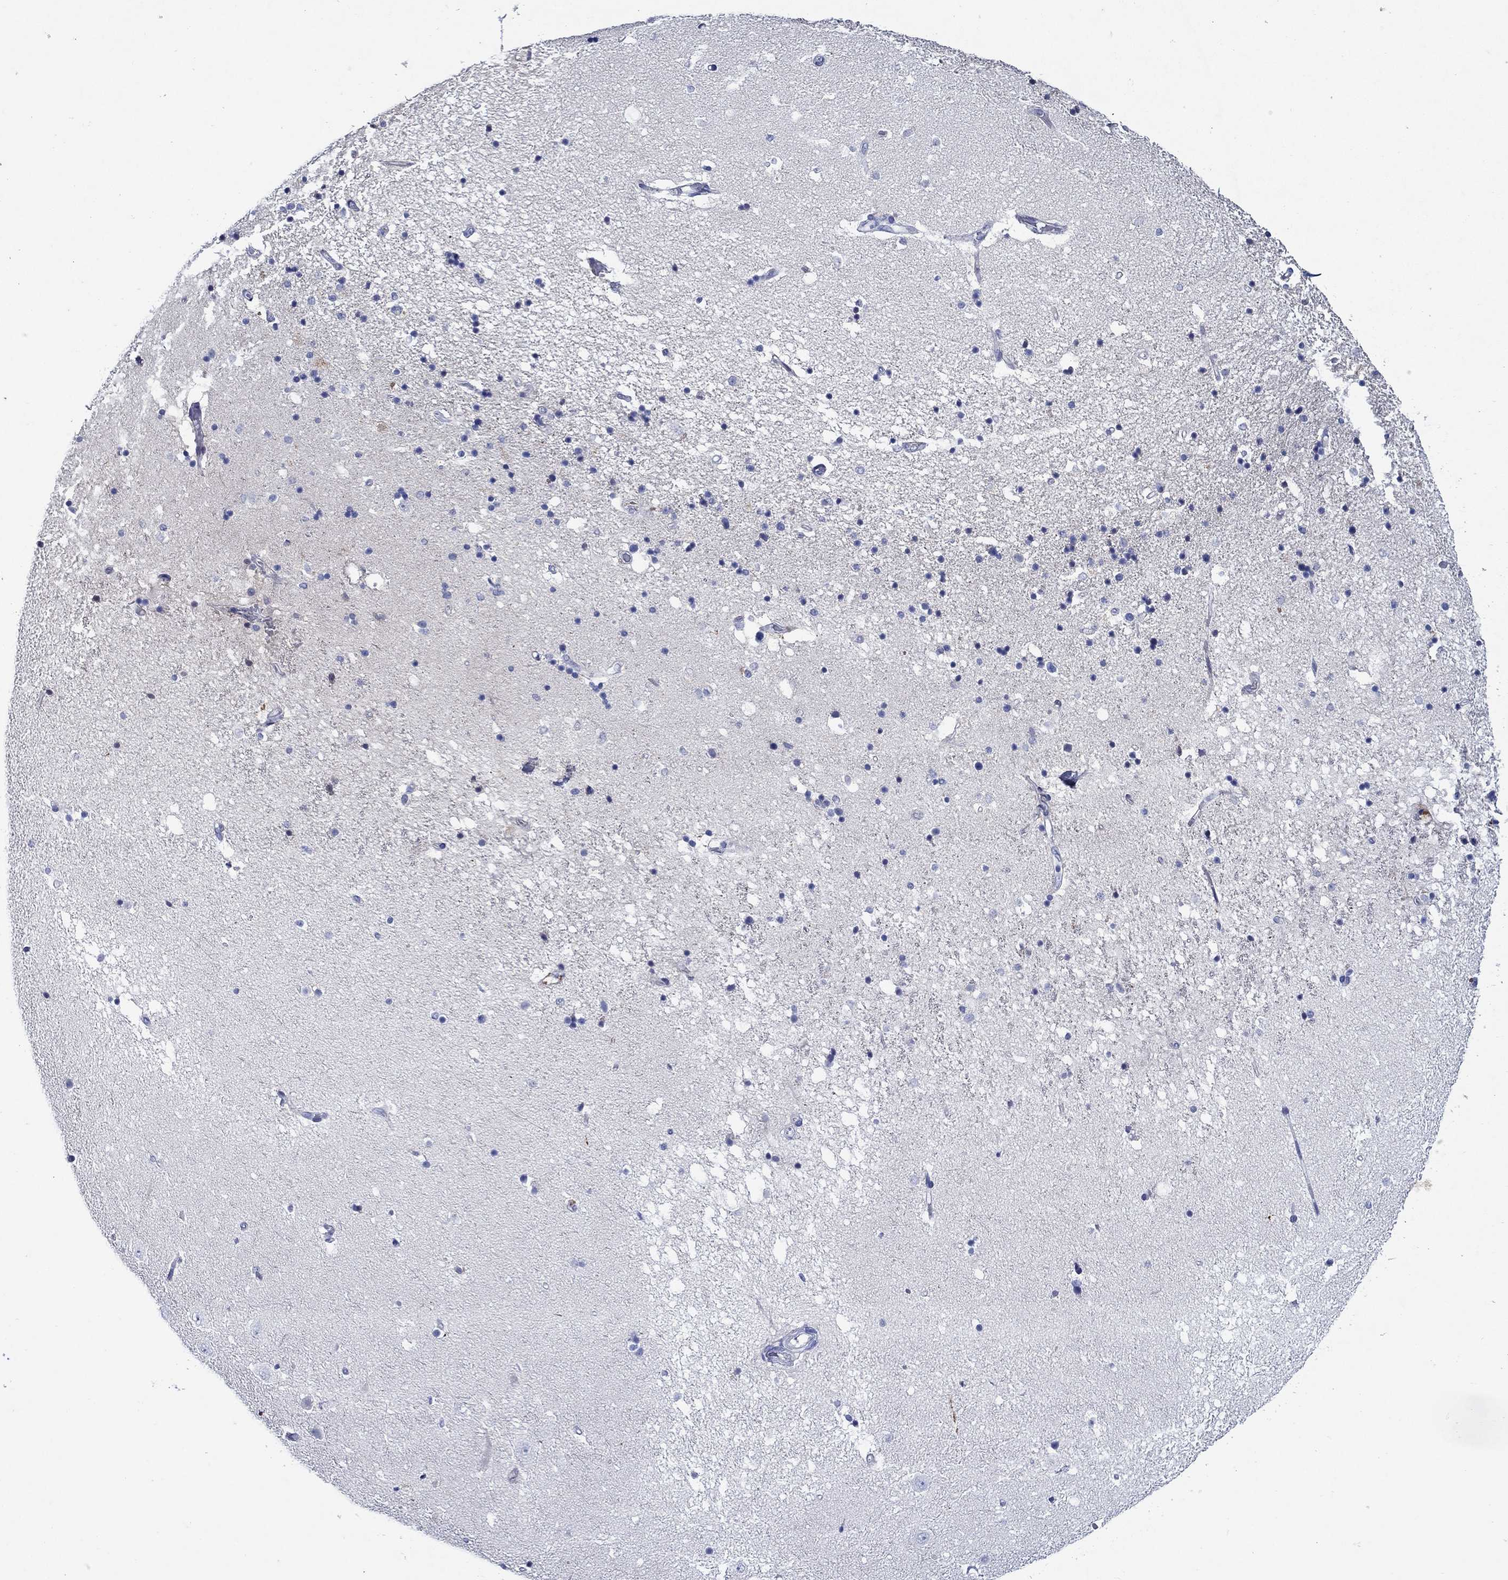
{"staining": {"intensity": "negative", "quantity": "none", "location": "none"}, "tissue": "hippocampus", "cell_type": "Glial cells", "image_type": "normal", "snomed": [{"axis": "morphology", "description": "Normal tissue, NOS"}, {"axis": "topography", "description": "Hippocampus"}], "caption": "Histopathology image shows no protein positivity in glial cells of normal hippocampus.", "gene": "MC2R", "patient": {"sex": "male", "age": 49}}